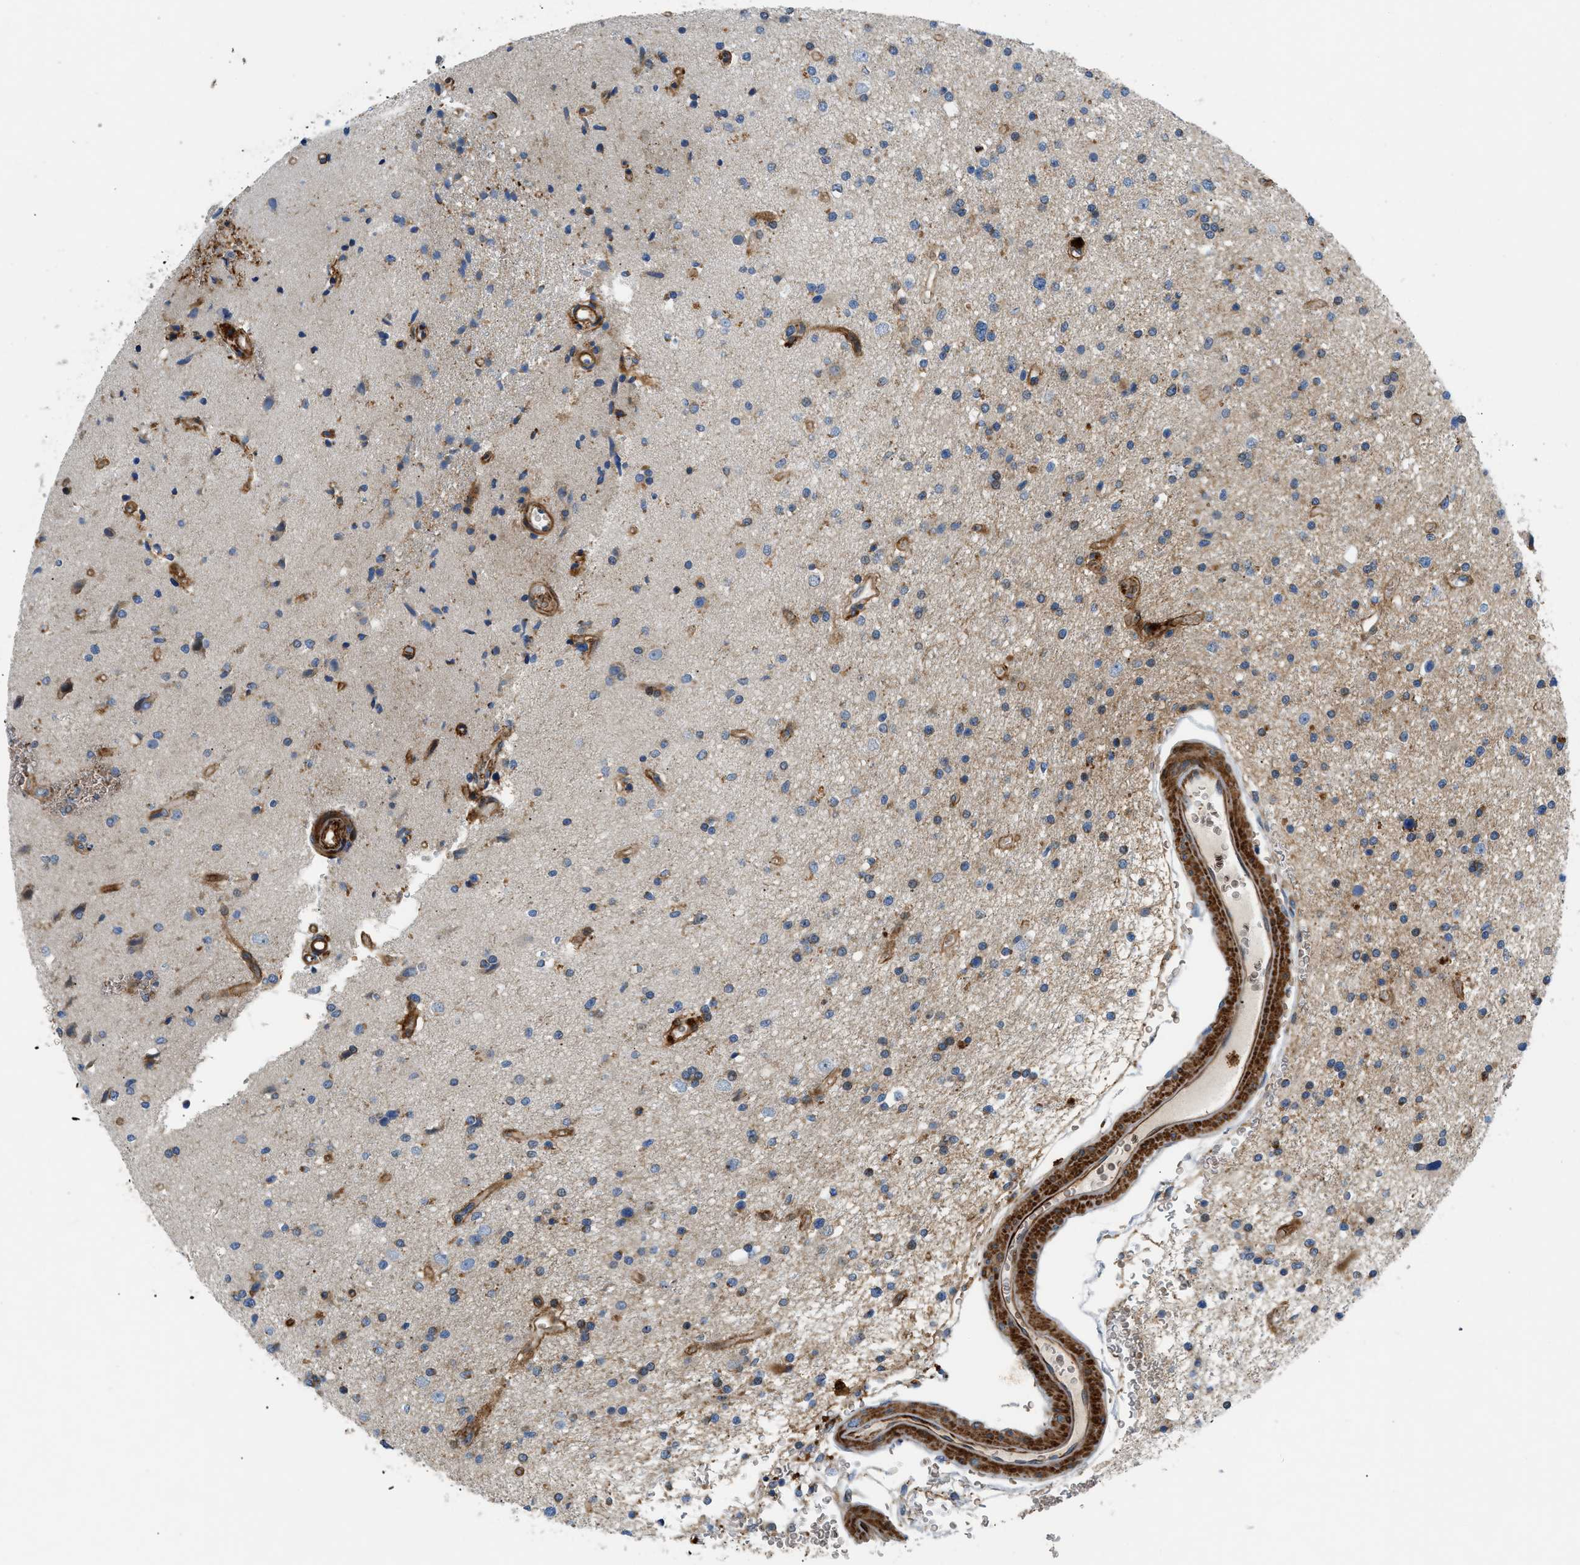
{"staining": {"intensity": "weak", "quantity": "<25%", "location": "cytoplasmic/membranous"}, "tissue": "glioma", "cell_type": "Tumor cells", "image_type": "cancer", "snomed": [{"axis": "morphology", "description": "Glioma, malignant, High grade"}, {"axis": "topography", "description": "Brain"}], "caption": "DAB immunohistochemical staining of high-grade glioma (malignant) exhibits no significant staining in tumor cells.", "gene": "DHODH", "patient": {"sex": "male", "age": 33}}